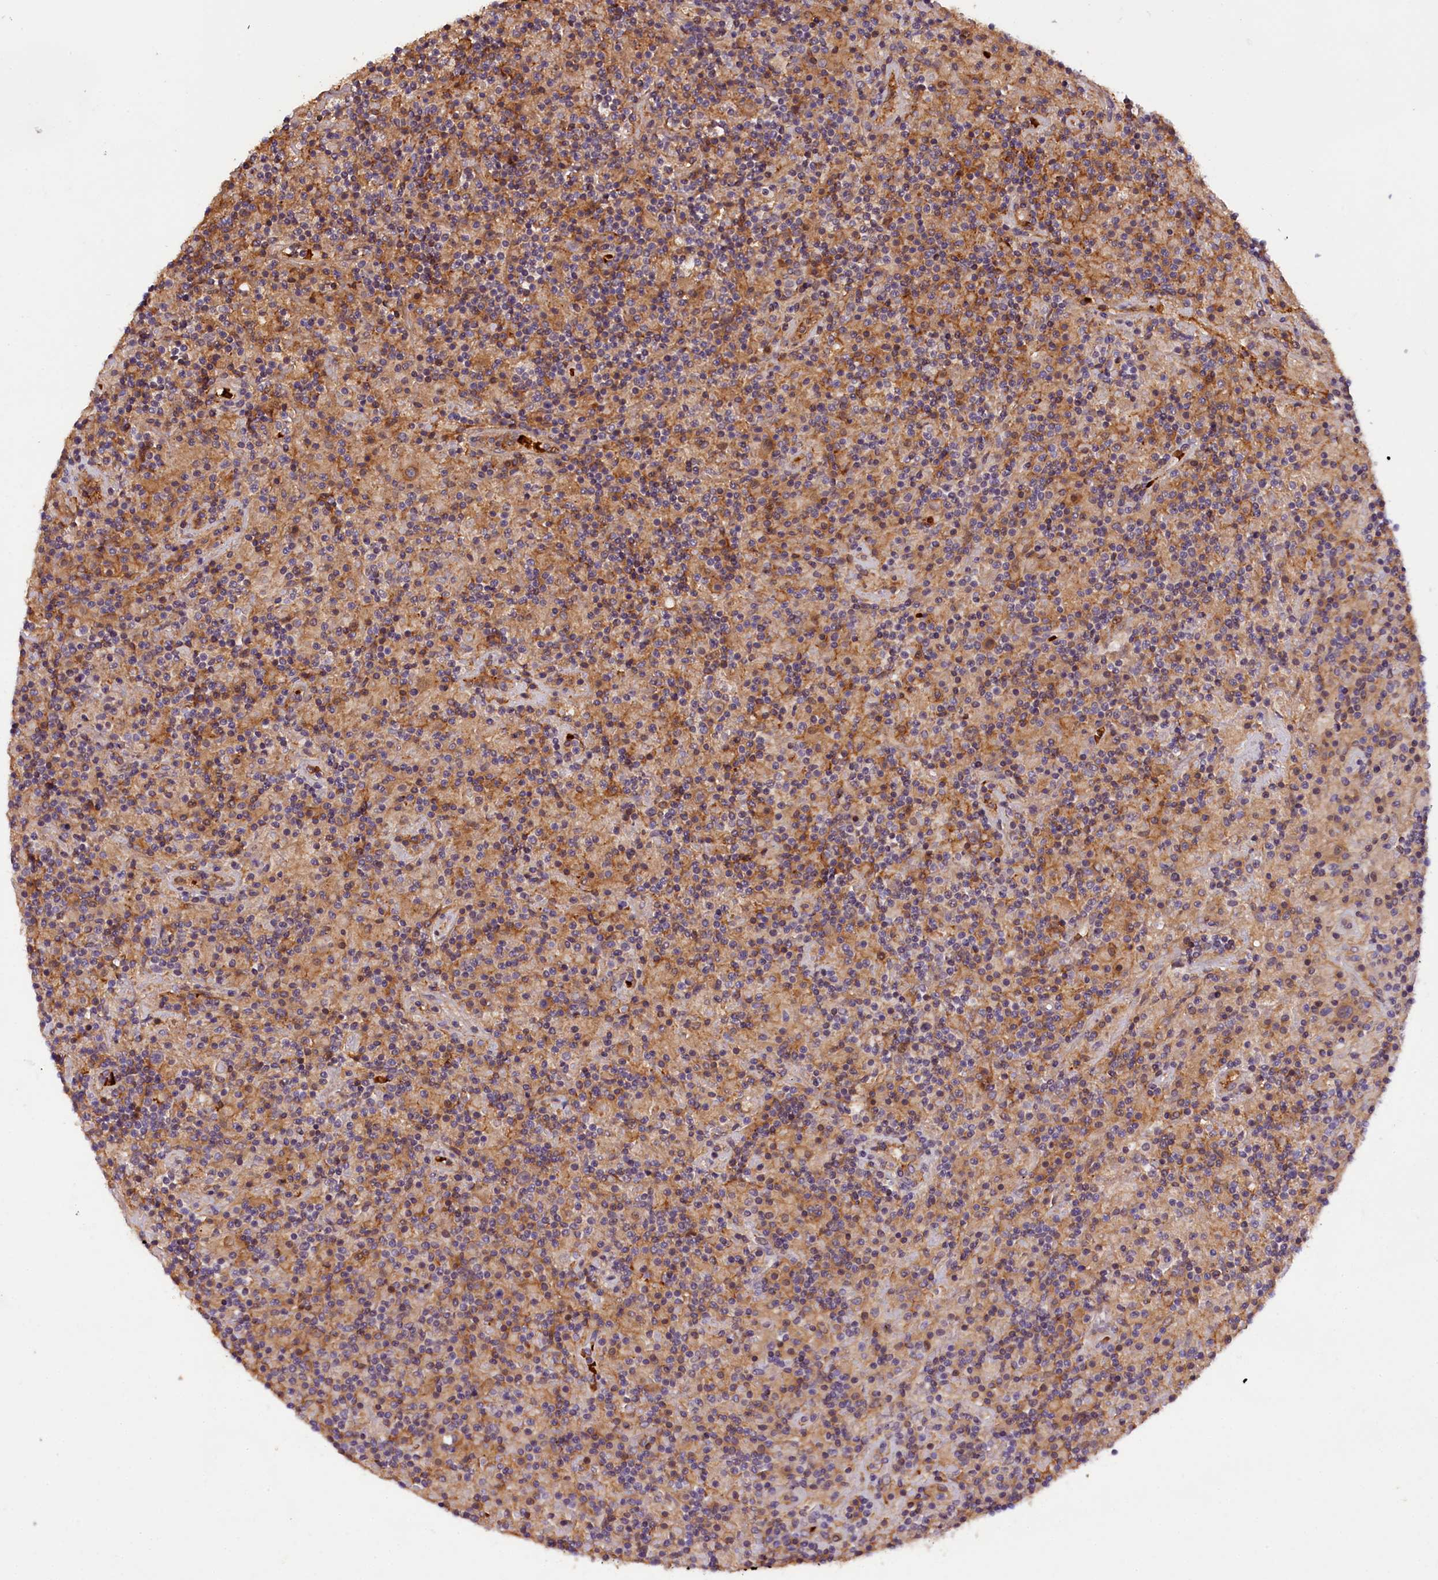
{"staining": {"intensity": "negative", "quantity": "none", "location": "none"}, "tissue": "lymphoma", "cell_type": "Tumor cells", "image_type": "cancer", "snomed": [{"axis": "morphology", "description": "Hodgkin's disease, NOS"}, {"axis": "topography", "description": "Lymph node"}], "caption": "Micrograph shows no significant protein expression in tumor cells of lymphoma.", "gene": "PHAF1", "patient": {"sex": "male", "age": 70}}